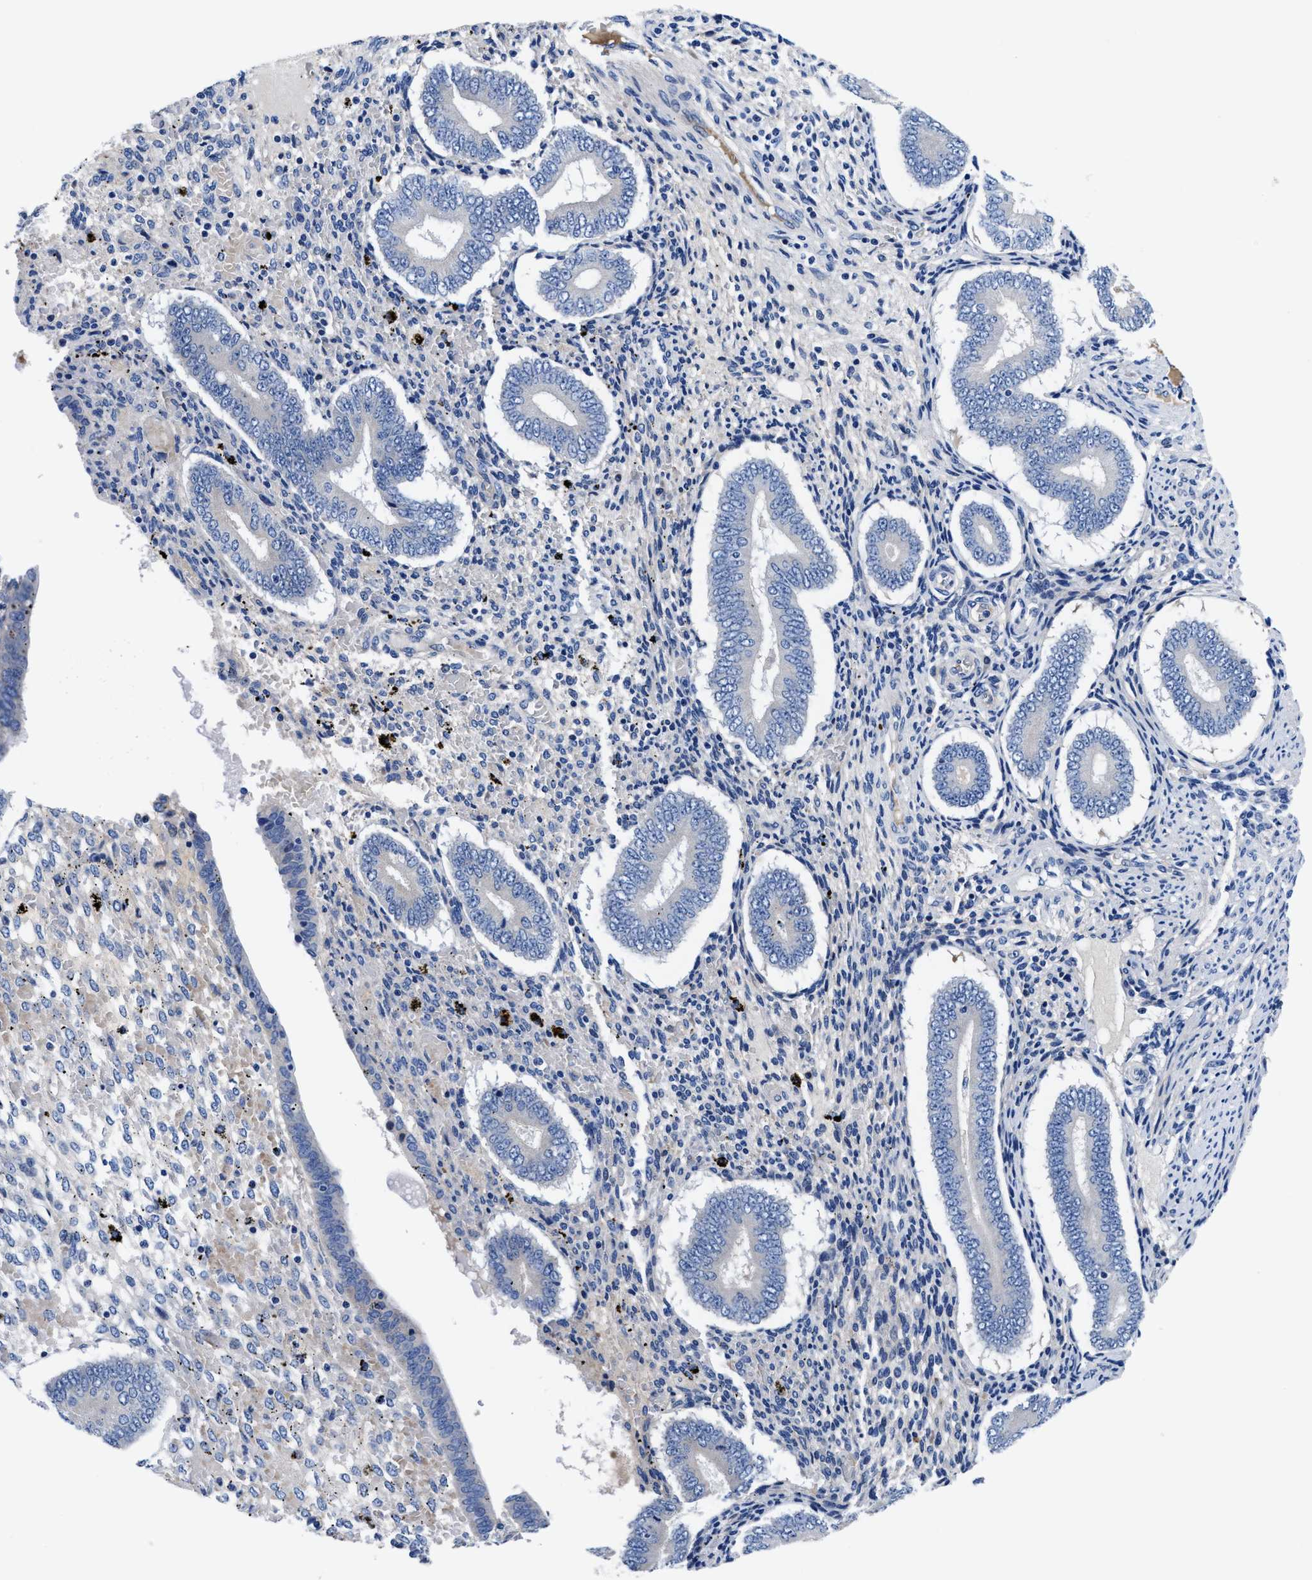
{"staining": {"intensity": "negative", "quantity": "none", "location": "none"}, "tissue": "endometrium", "cell_type": "Cells in endometrial stroma", "image_type": "normal", "snomed": [{"axis": "morphology", "description": "Normal tissue, NOS"}, {"axis": "topography", "description": "Endometrium"}], "caption": "IHC of benign human endometrium reveals no expression in cells in endometrial stroma. (Immunohistochemistry, brightfield microscopy, high magnification).", "gene": "DHRS13", "patient": {"sex": "female", "age": 42}}